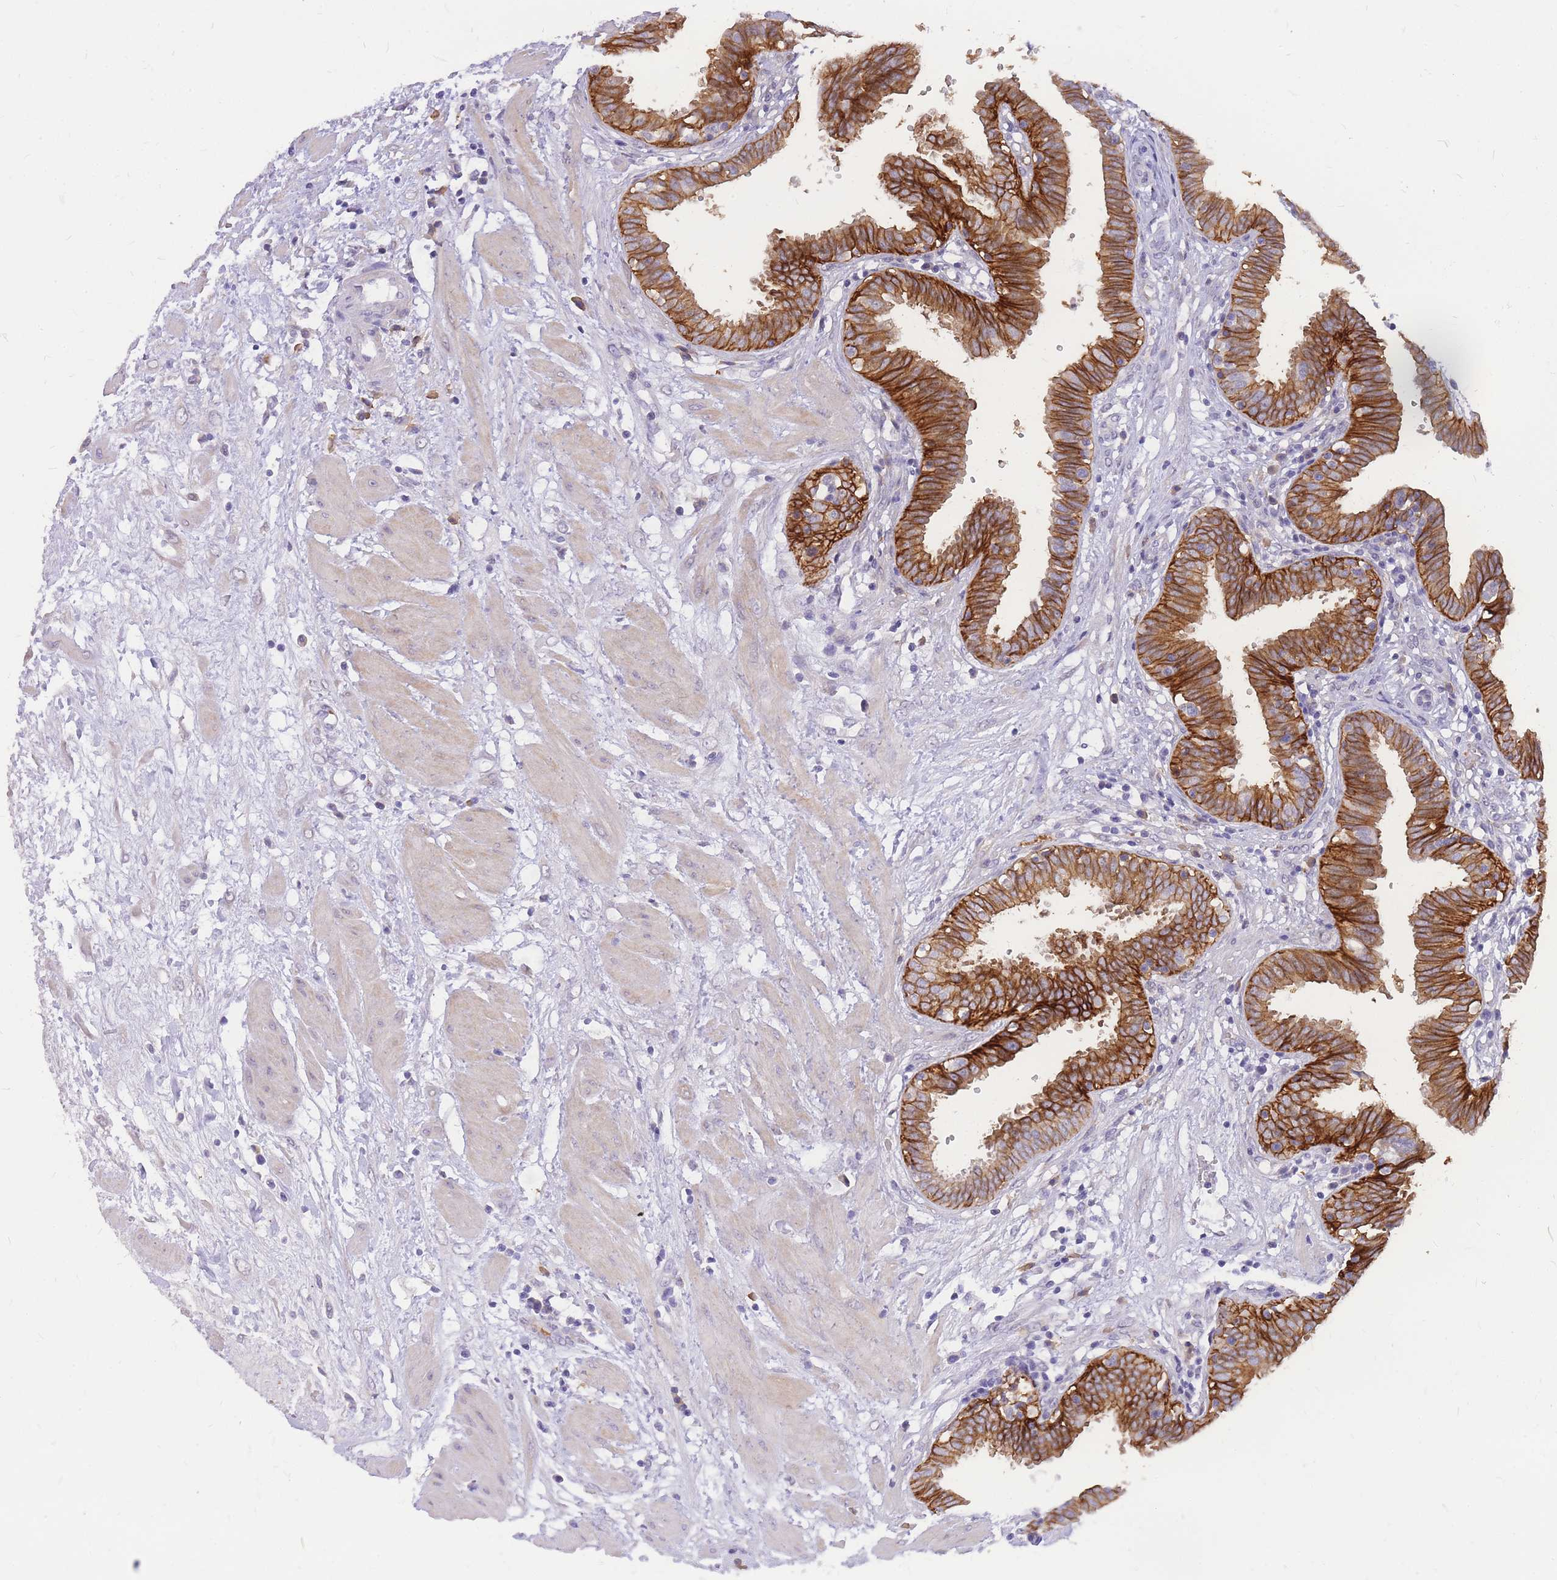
{"staining": {"intensity": "strong", "quantity": ">75%", "location": "cytoplasmic/membranous"}, "tissue": "fallopian tube", "cell_type": "Glandular cells", "image_type": "normal", "snomed": [{"axis": "morphology", "description": "Normal tissue, NOS"}, {"axis": "topography", "description": "Fallopian tube"}, {"axis": "topography", "description": "Placenta"}], "caption": "High-power microscopy captured an IHC histopathology image of unremarkable fallopian tube, revealing strong cytoplasmic/membranous expression in about >75% of glandular cells.", "gene": "C2orf88", "patient": {"sex": "female", "age": 32}}